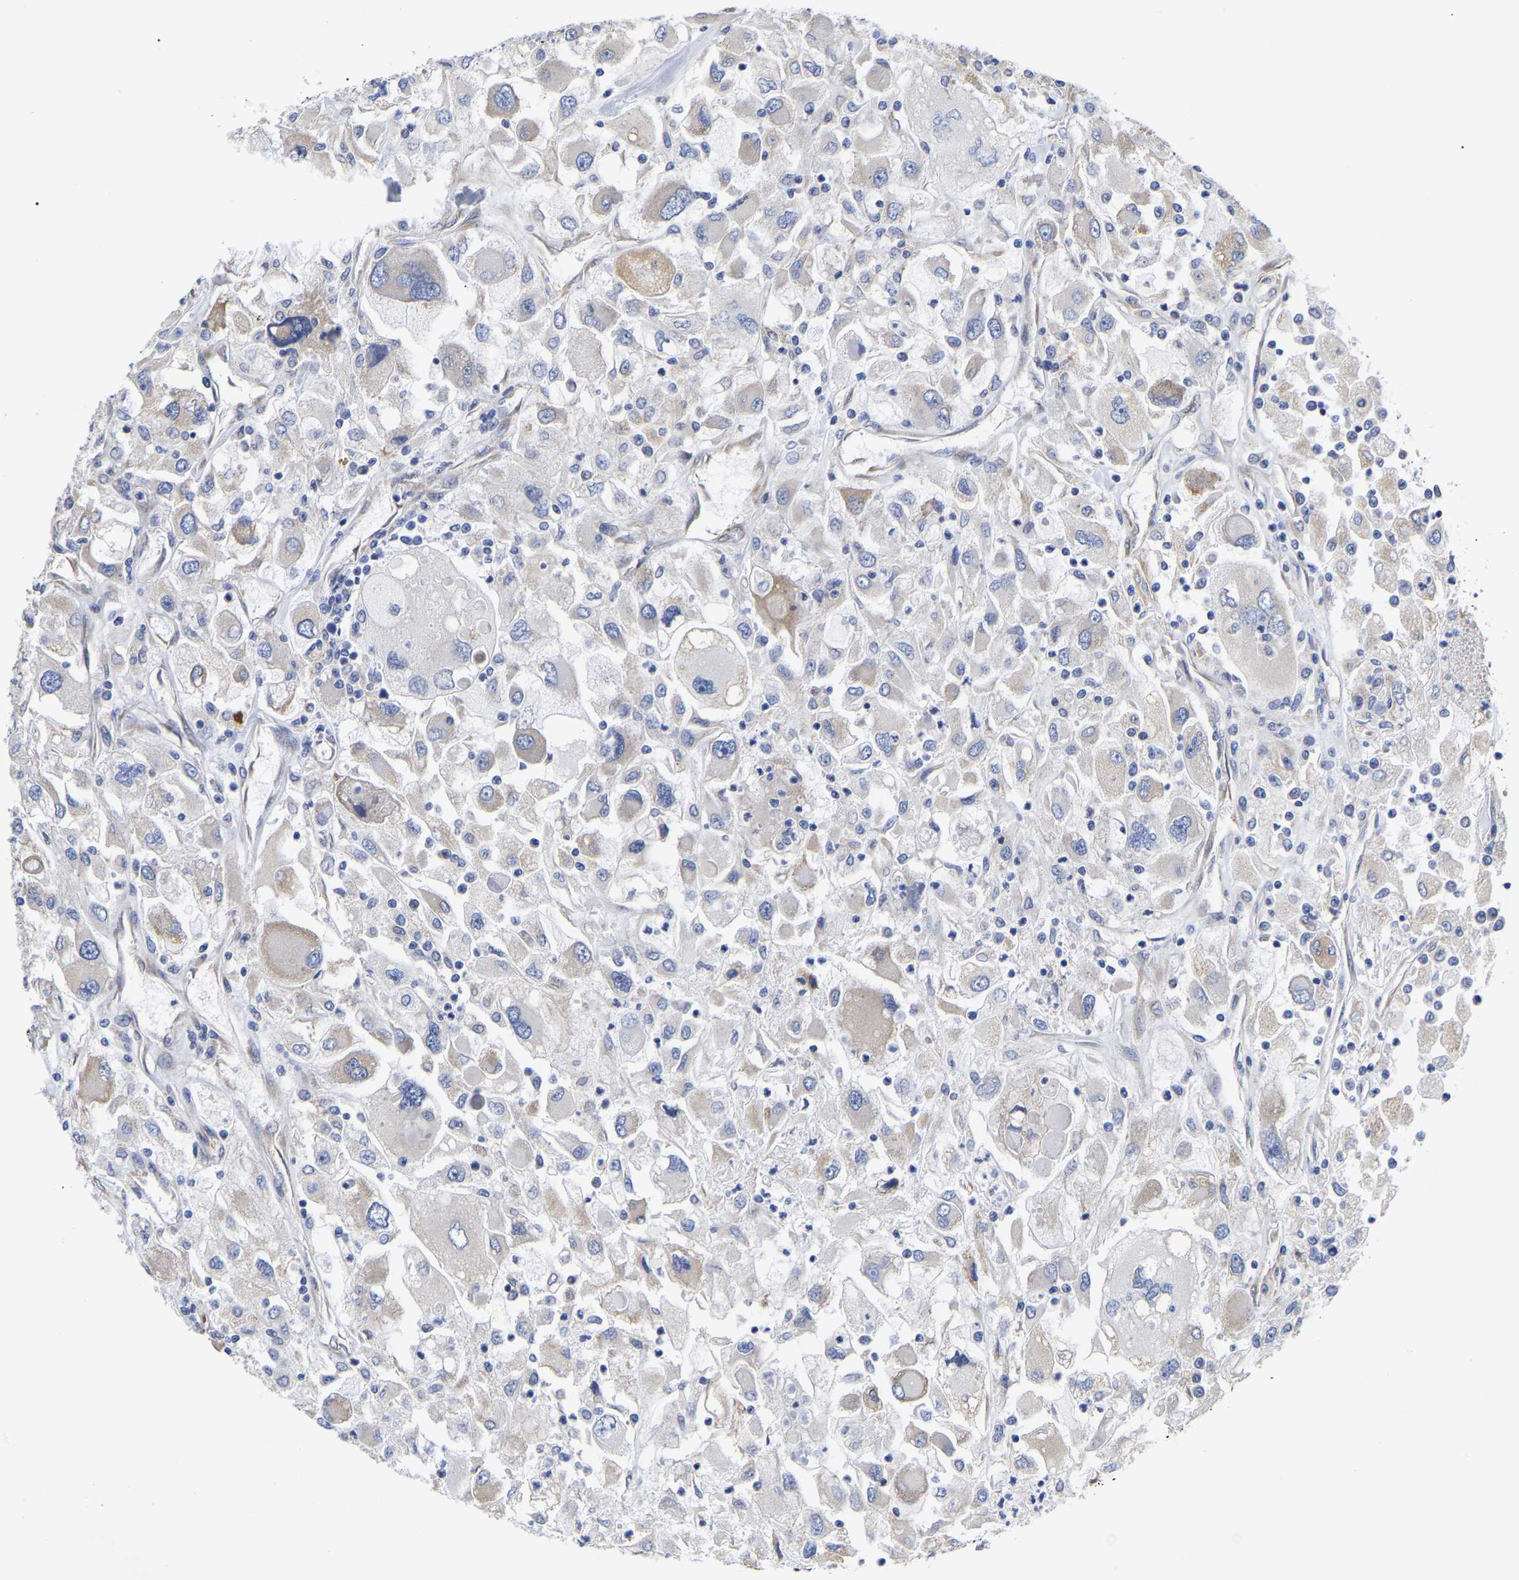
{"staining": {"intensity": "negative", "quantity": "none", "location": "none"}, "tissue": "renal cancer", "cell_type": "Tumor cells", "image_type": "cancer", "snomed": [{"axis": "morphology", "description": "Adenocarcinoma, NOS"}, {"axis": "topography", "description": "Kidney"}], "caption": "The photomicrograph displays no significant positivity in tumor cells of adenocarcinoma (renal). Nuclei are stained in blue.", "gene": "CFAP298", "patient": {"sex": "female", "age": 52}}